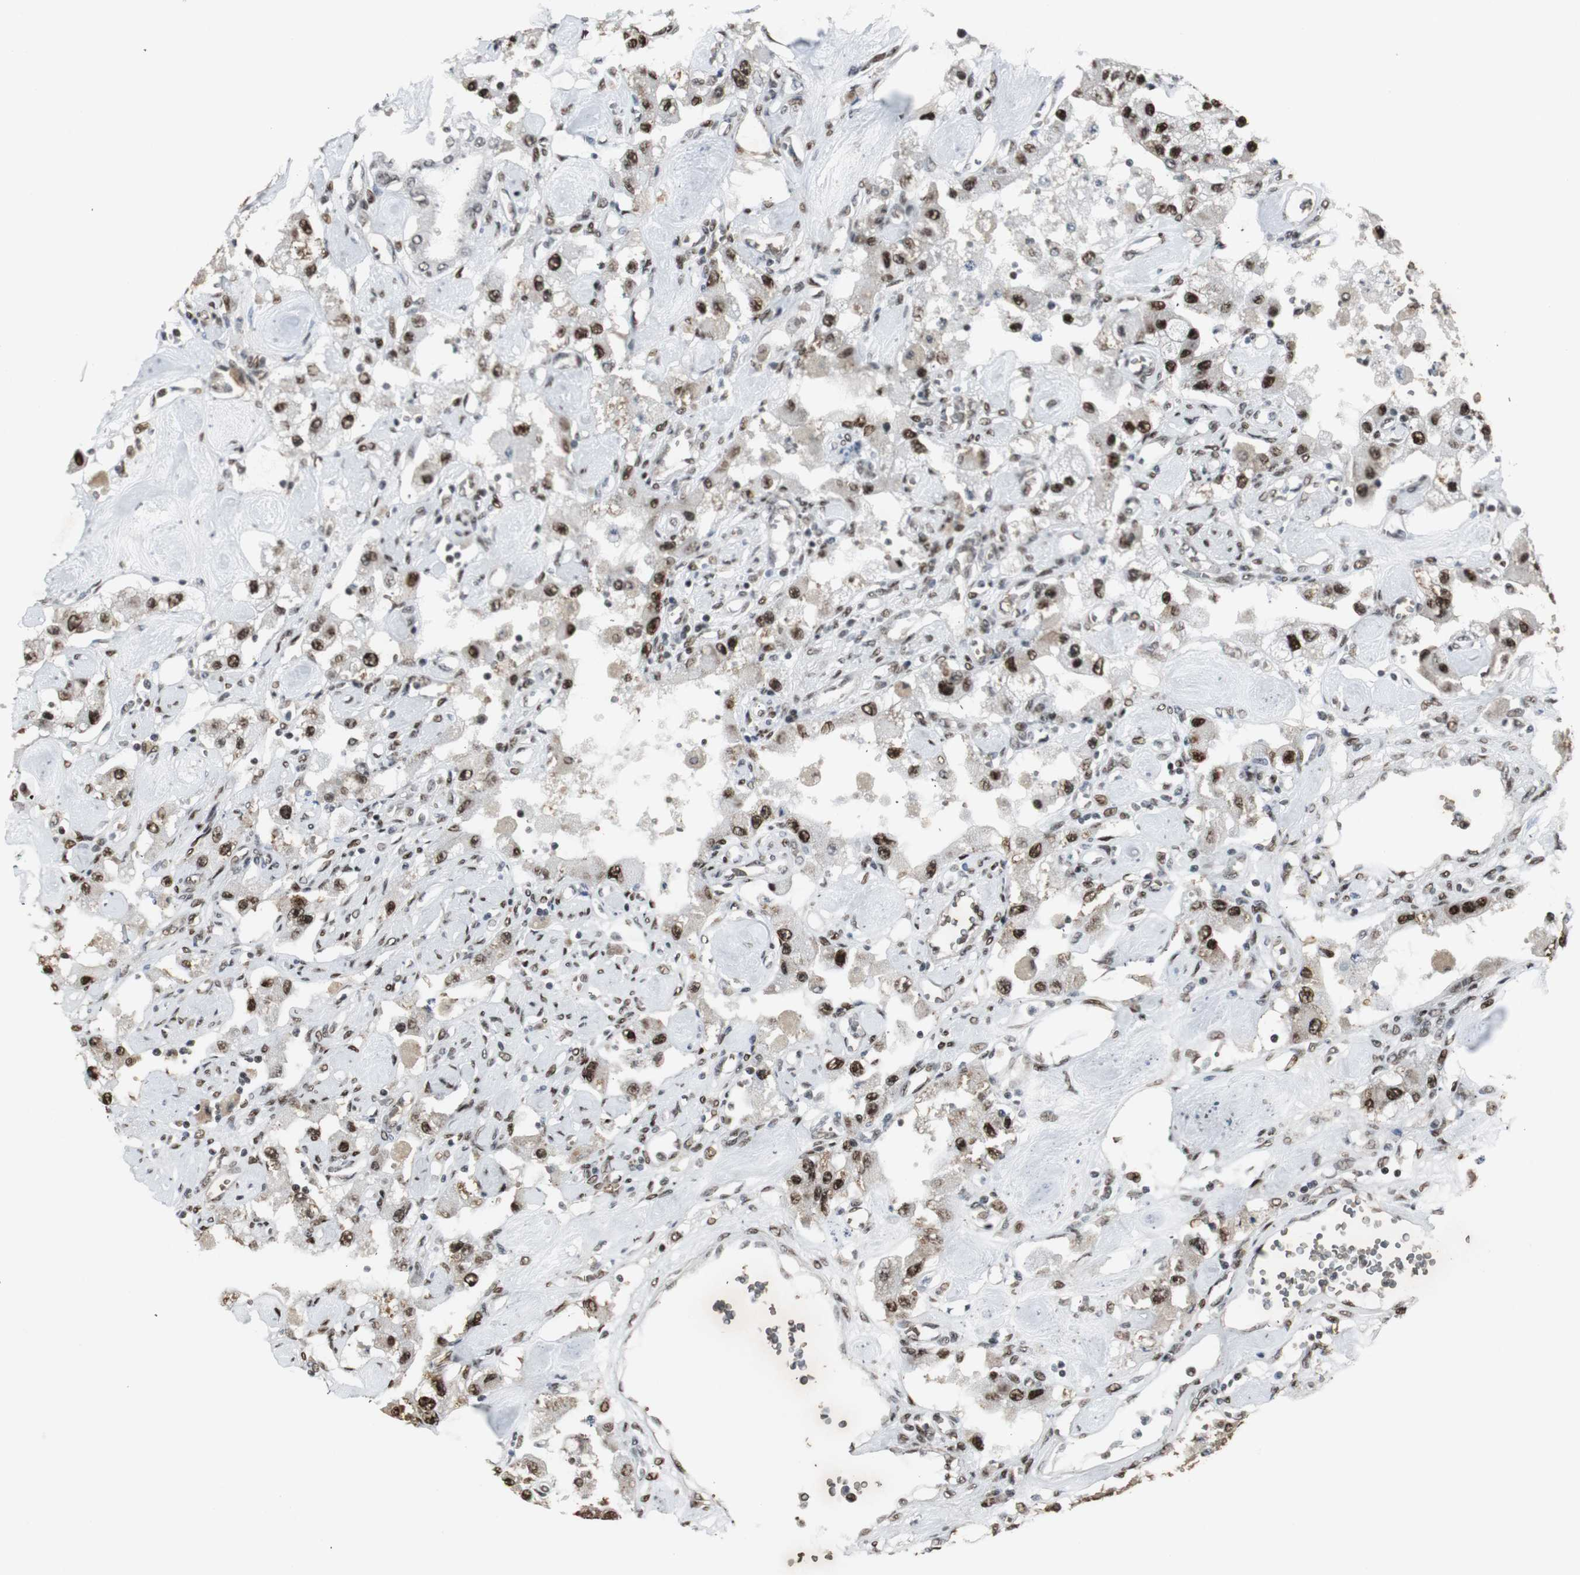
{"staining": {"intensity": "strong", "quantity": "25%-75%", "location": "nuclear"}, "tissue": "carcinoid", "cell_type": "Tumor cells", "image_type": "cancer", "snomed": [{"axis": "morphology", "description": "Carcinoid, malignant, NOS"}, {"axis": "topography", "description": "Pancreas"}], "caption": "Immunohistochemical staining of carcinoid demonstrates strong nuclear protein positivity in approximately 25%-75% of tumor cells.", "gene": "TAF5", "patient": {"sex": "male", "age": 41}}